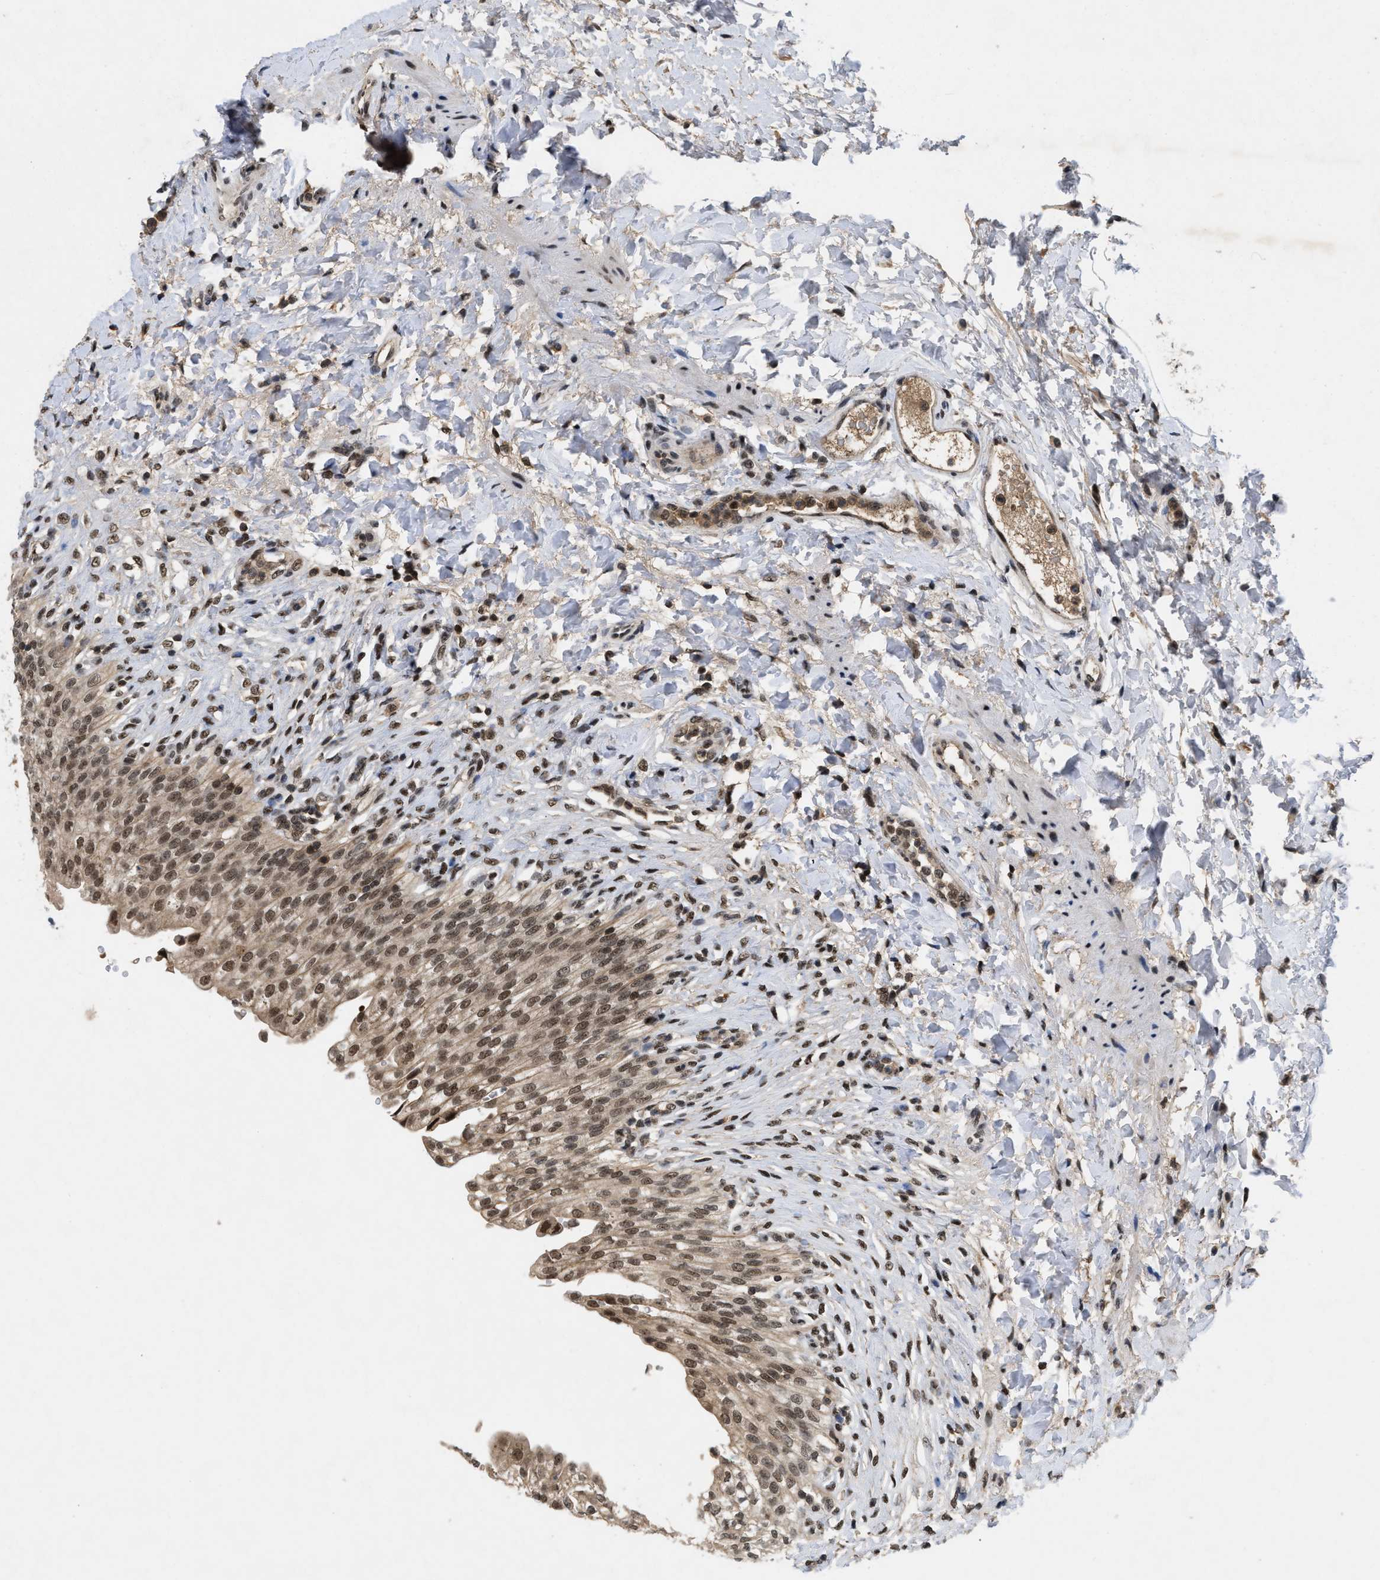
{"staining": {"intensity": "moderate", "quantity": ">75%", "location": "cytoplasmic/membranous,nuclear"}, "tissue": "urinary bladder", "cell_type": "Urothelial cells", "image_type": "normal", "snomed": [{"axis": "morphology", "description": "Urothelial carcinoma, High grade"}, {"axis": "topography", "description": "Urinary bladder"}], "caption": "A histopathology image showing moderate cytoplasmic/membranous,nuclear positivity in about >75% of urothelial cells in unremarkable urinary bladder, as visualized by brown immunohistochemical staining.", "gene": "ZNF346", "patient": {"sex": "male", "age": 46}}